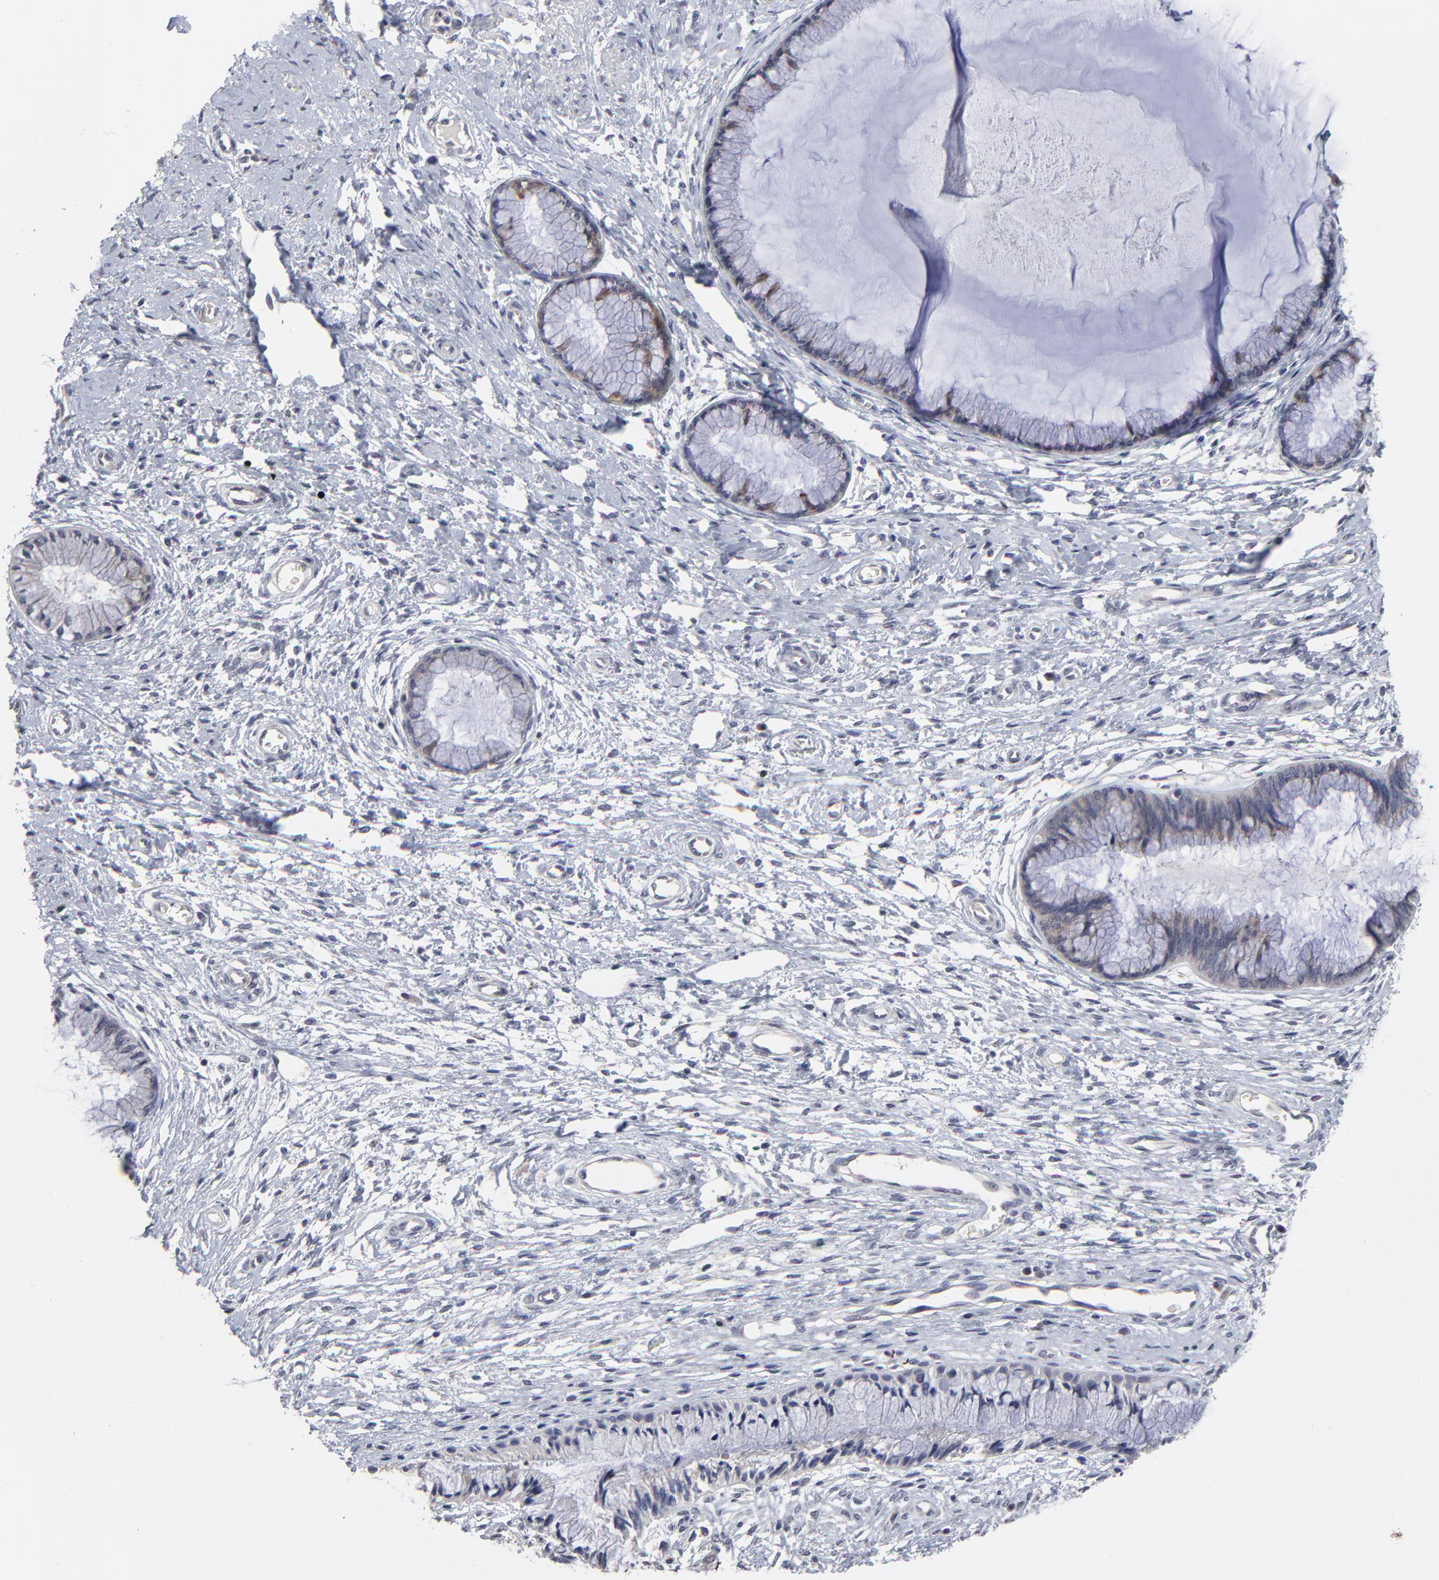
{"staining": {"intensity": "moderate", "quantity": "25%-75%", "location": "cytoplasmic/membranous"}, "tissue": "cervix", "cell_type": "Glandular cells", "image_type": "normal", "snomed": [{"axis": "morphology", "description": "Normal tissue, NOS"}, {"axis": "topography", "description": "Cervix"}], "caption": "Immunohistochemical staining of normal cervix exhibits 25%-75% levels of moderate cytoplasmic/membranous protein expression in about 25%-75% of glandular cells.", "gene": "MAGEA10", "patient": {"sex": "female", "age": 27}}